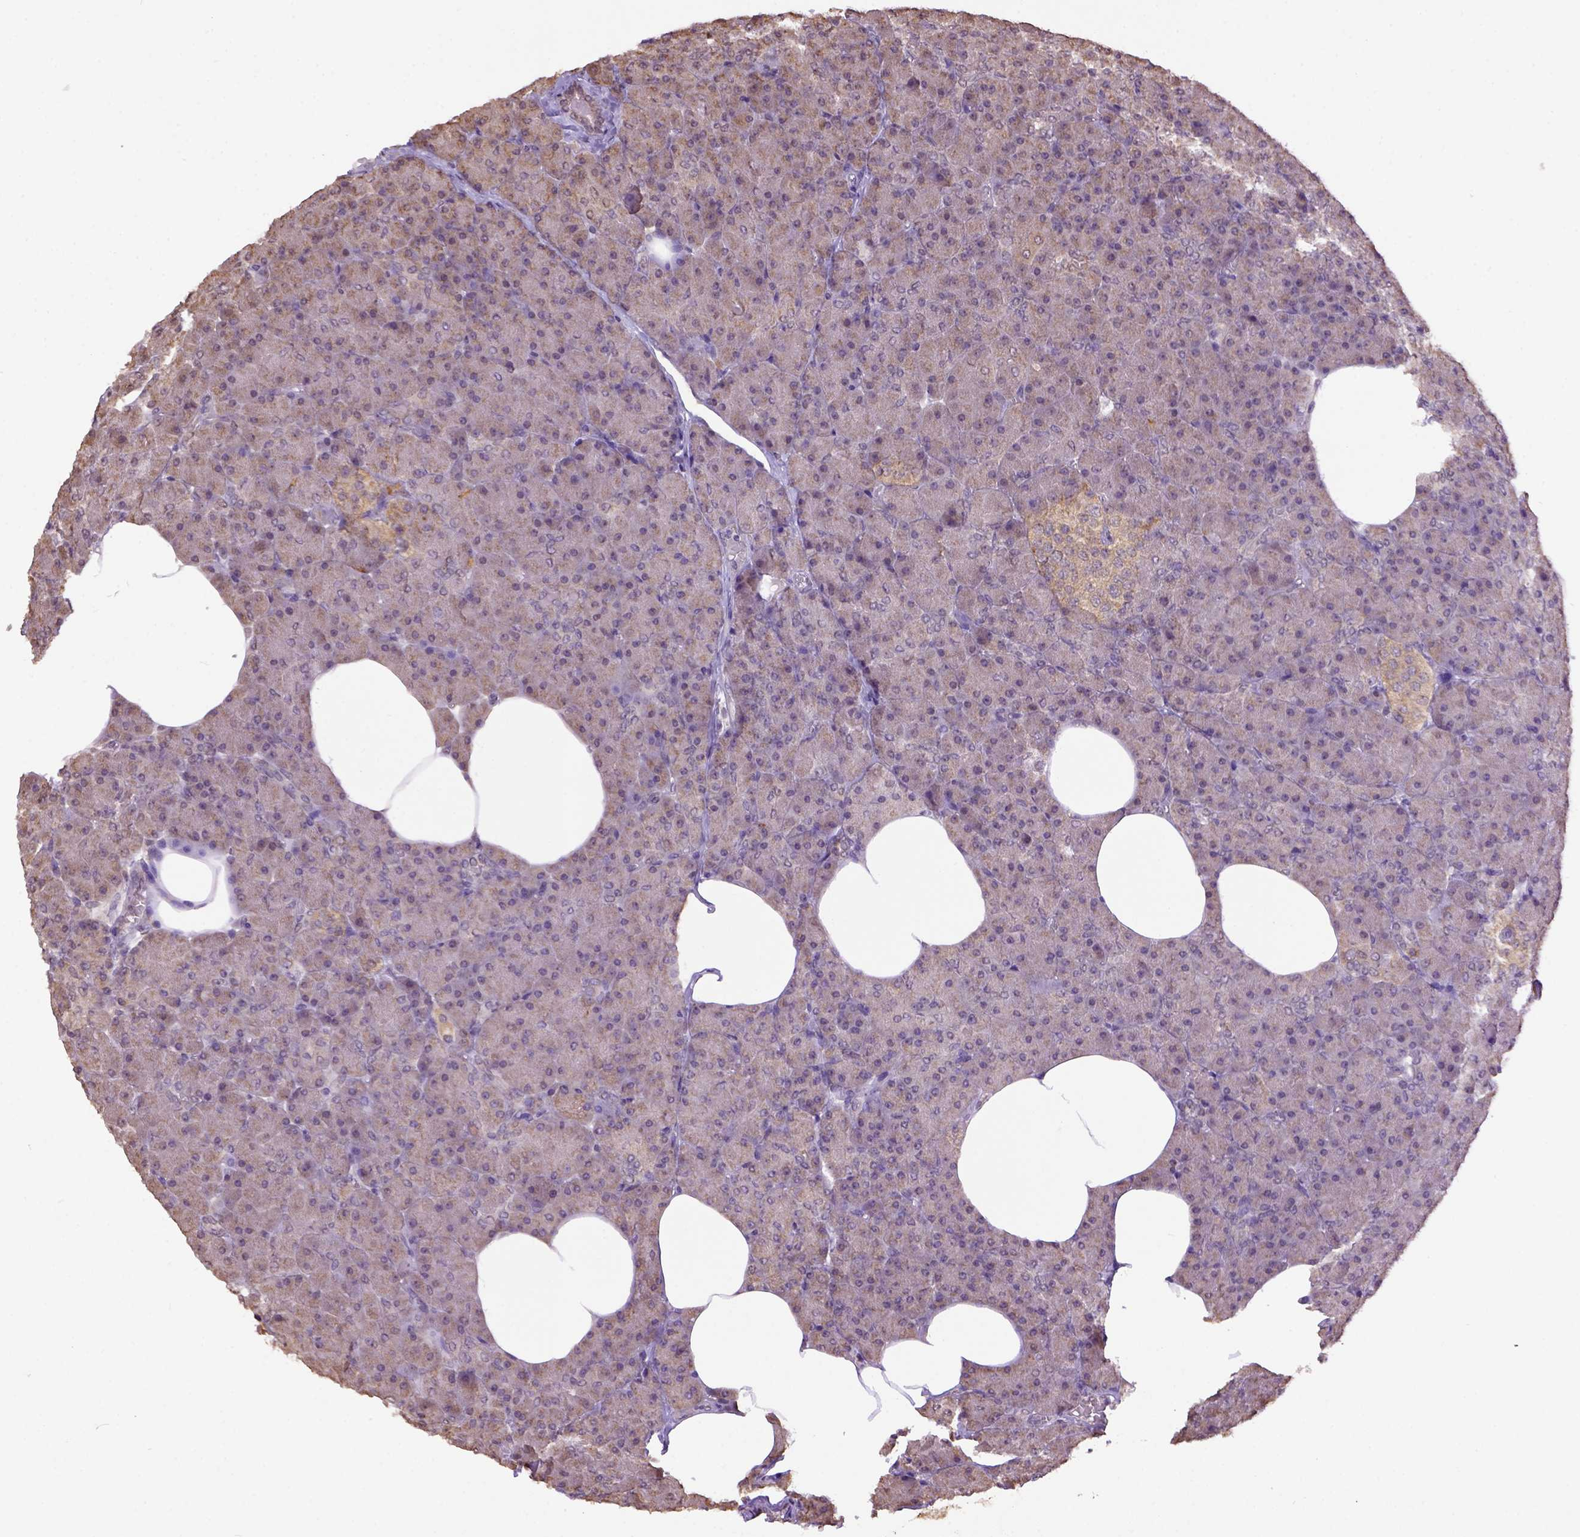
{"staining": {"intensity": "weak", "quantity": "25%-75%", "location": "cytoplasmic/membranous"}, "tissue": "pancreas", "cell_type": "Exocrine glandular cells", "image_type": "normal", "snomed": [{"axis": "morphology", "description": "Normal tissue, NOS"}, {"axis": "topography", "description": "Pancreas"}], "caption": "Exocrine glandular cells display low levels of weak cytoplasmic/membranous expression in approximately 25%-75% of cells in normal human pancreas.", "gene": "WDR17", "patient": {"sex": "female", "age": 45}}